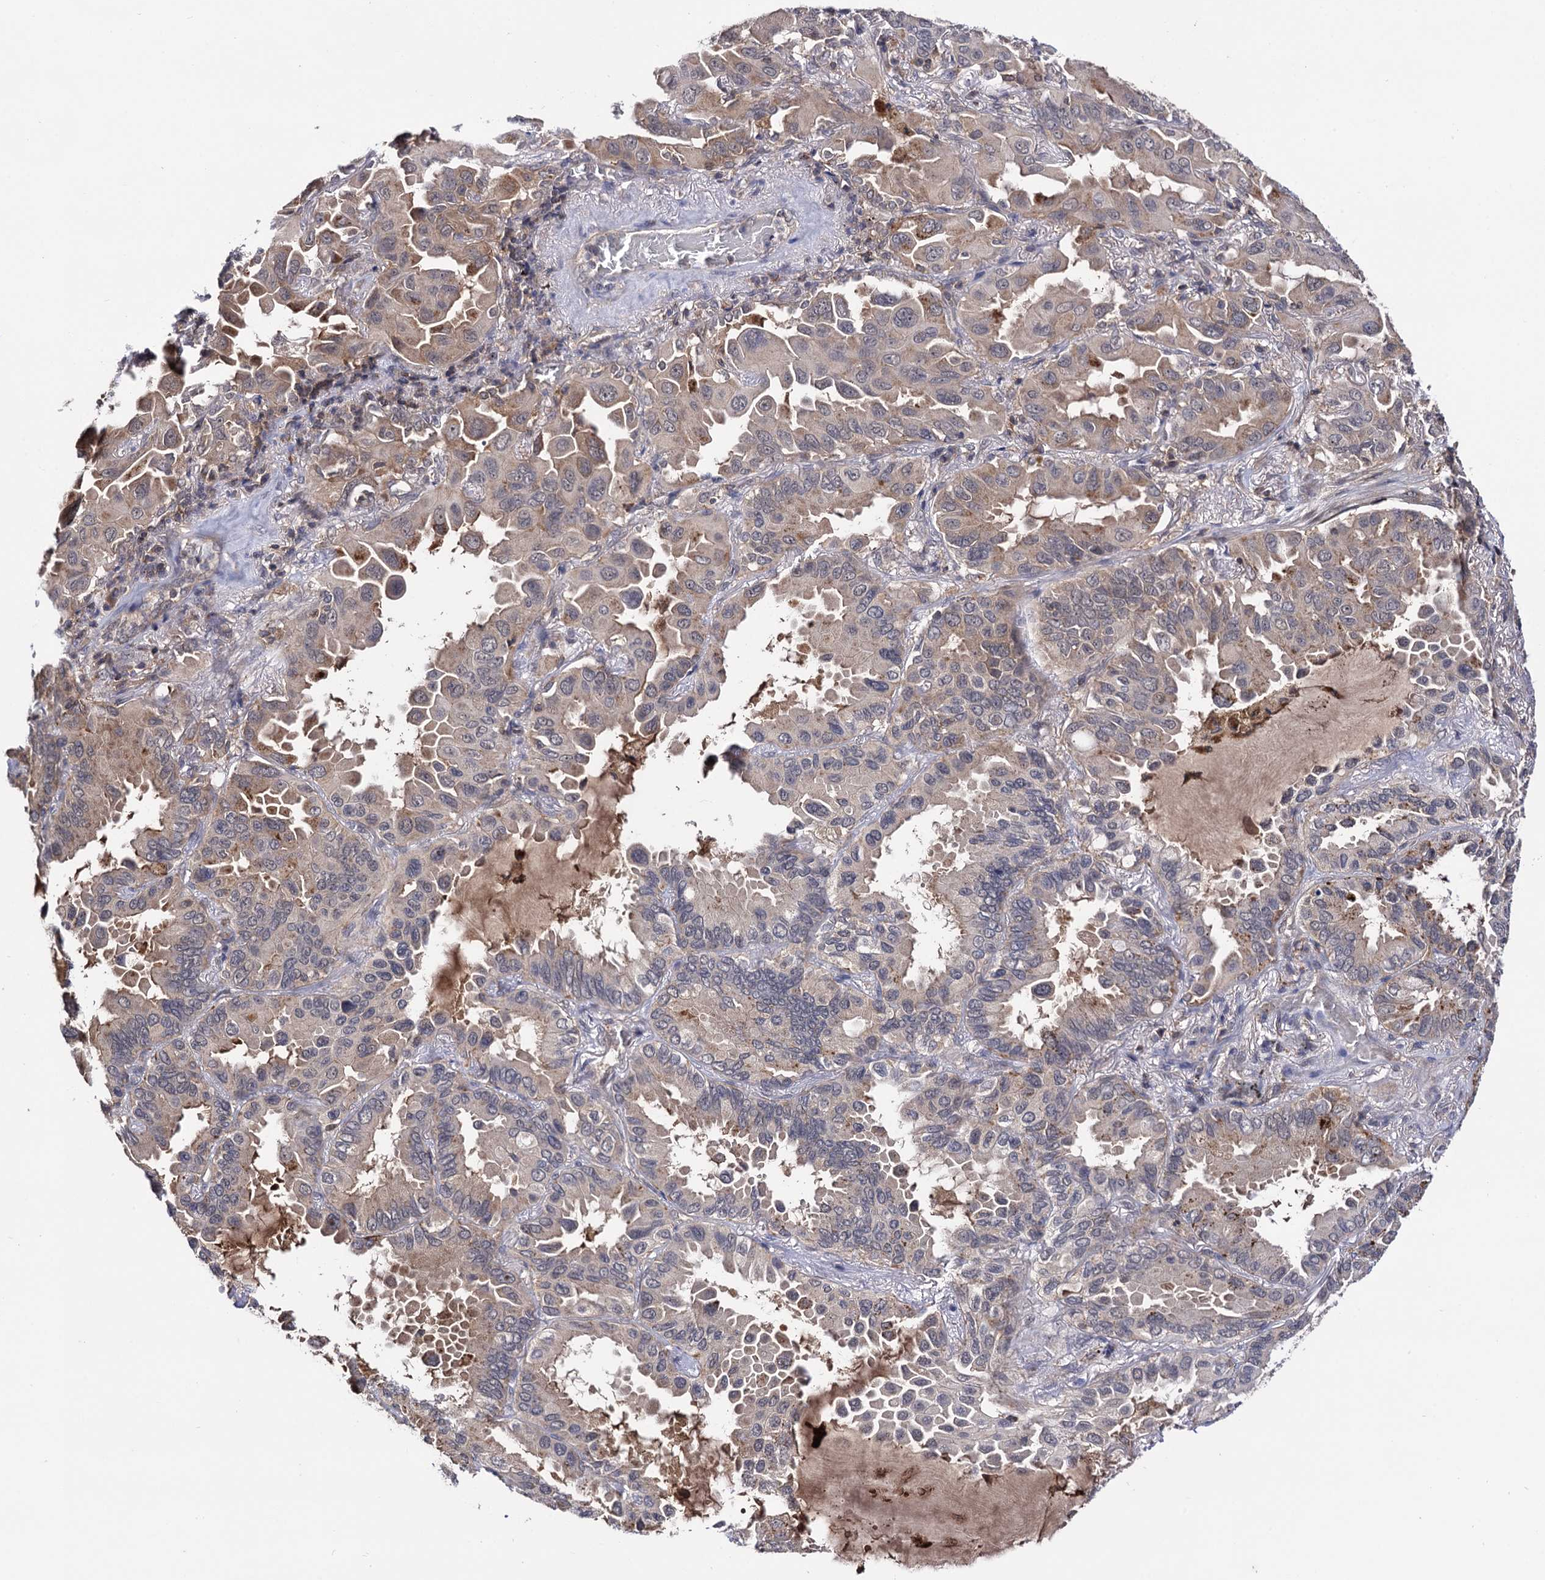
{"staining": {"intensity": "moderate", "quantity": "<25%", "location": "cytoplasmic/membranous,nuclear"}, "tissue": "lung cancer", "cell_type": "Tumor cells", "image_type": "cancer", "snomed": [{"axis": "morphology", "description": "Adenocarcinoma, NOS"}, {"axis": "topography", "description": "Lung"}], "caption": "An image of lung cancer stained for a protein demonstrates moderate cytoplasmic/membranous and nuclear brown staining in tumor cells.", "gene": "MICAL2", "patient": {"sex": "male", "age": 64}}